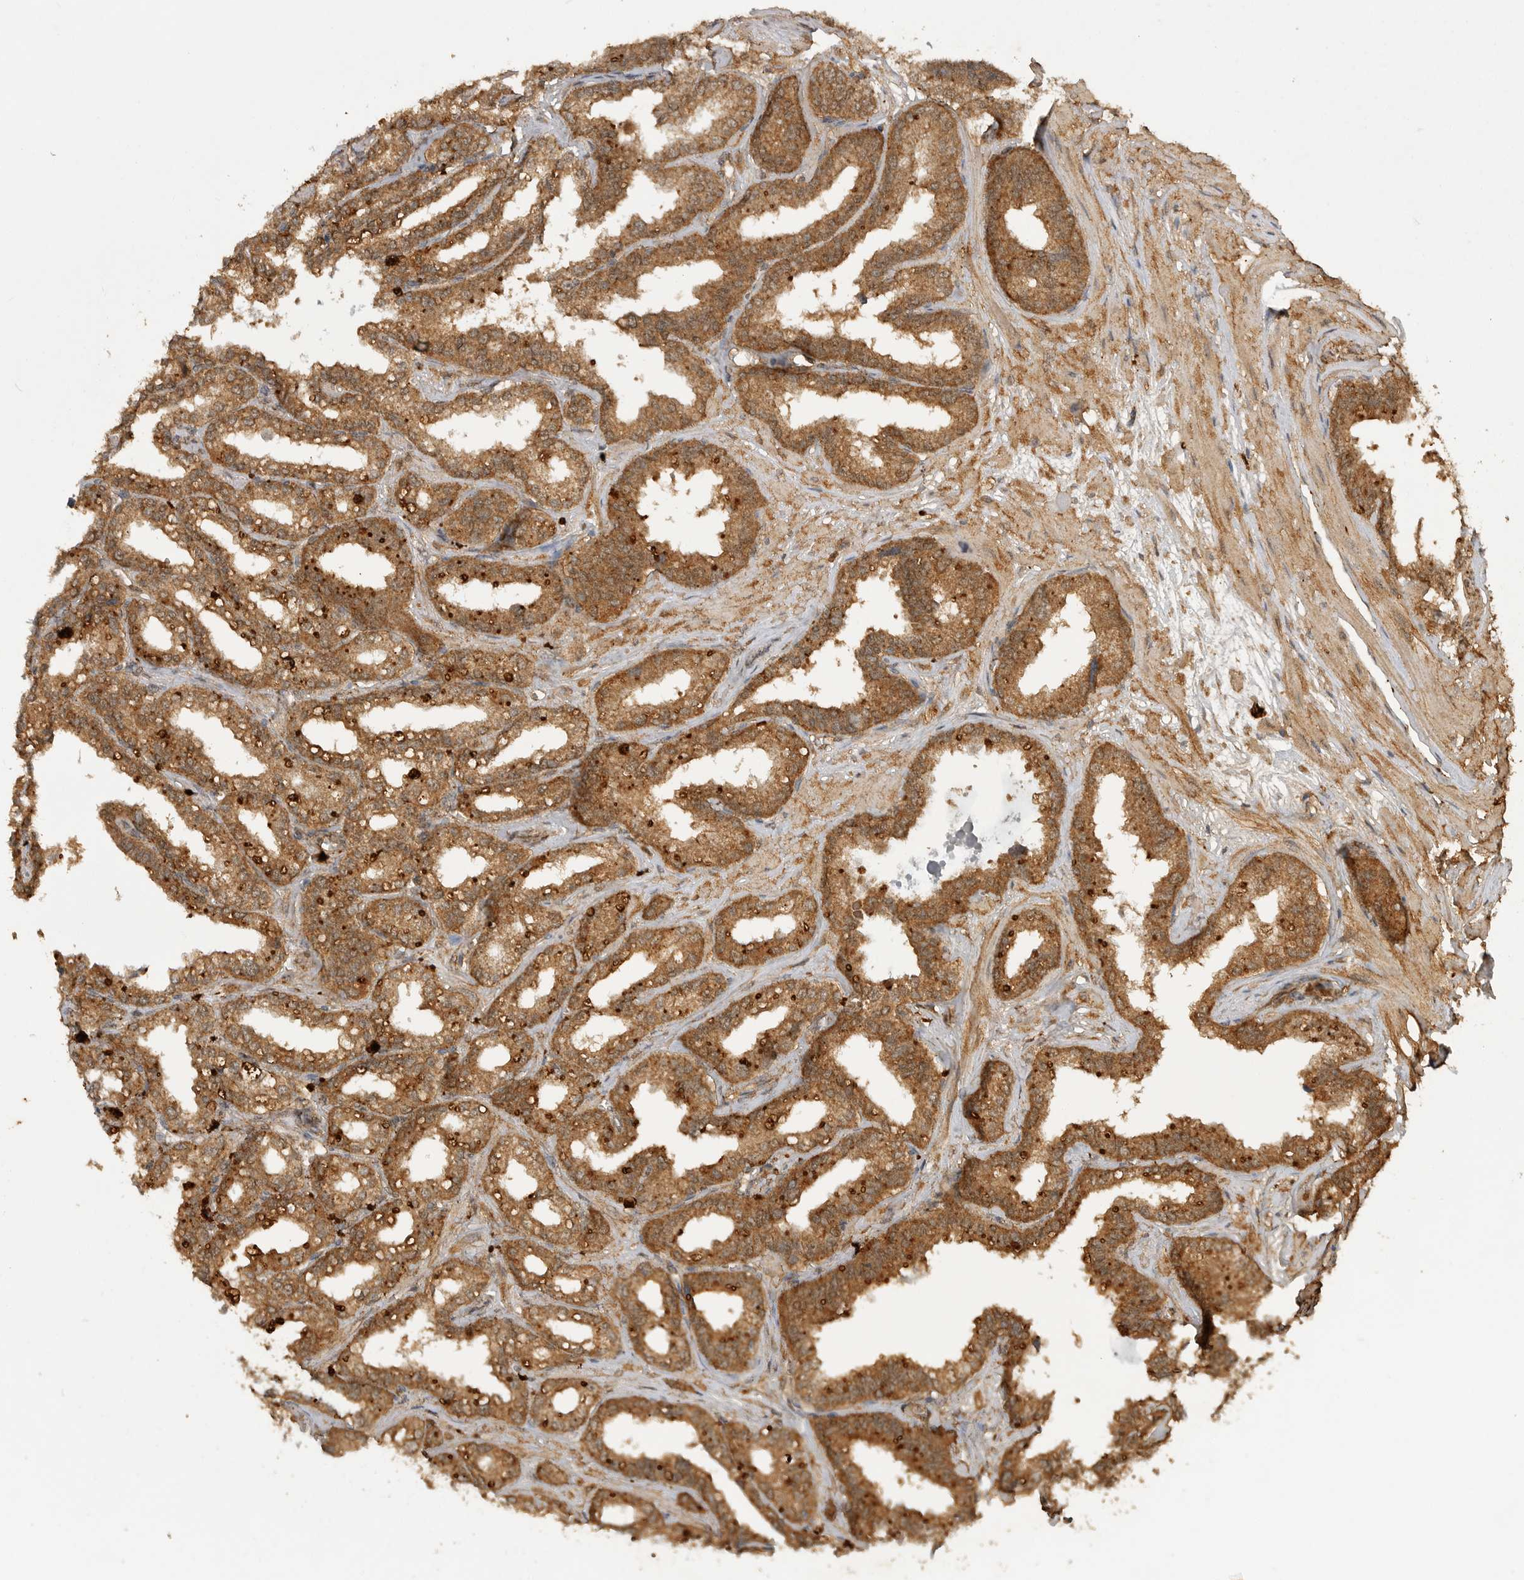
{"staining": {"intensity": "moderate", "quantity": ">75%", "location": "cytoplasmic/membranous"}, "tissue": "seminal vesicle", "cell_type": "Glandular cells", "image_type": "normal", "snomed": [{"axis": "morphology", "description": "Normal tissue, NOS"}, {"axis": "topography", "description": "Prostate"}, {"axis": "topography", "description": "Seminal veicle"}], "caption": "High-power microscopy captured an immunohistochemistry histopathology image of benign seminal vesicle, revealing moderate cytoplasmic/membranous expression in approximately >75% of glandular cells.", "gene": "ICOSLG", "patient": {"sex": "male", "age": 51}}